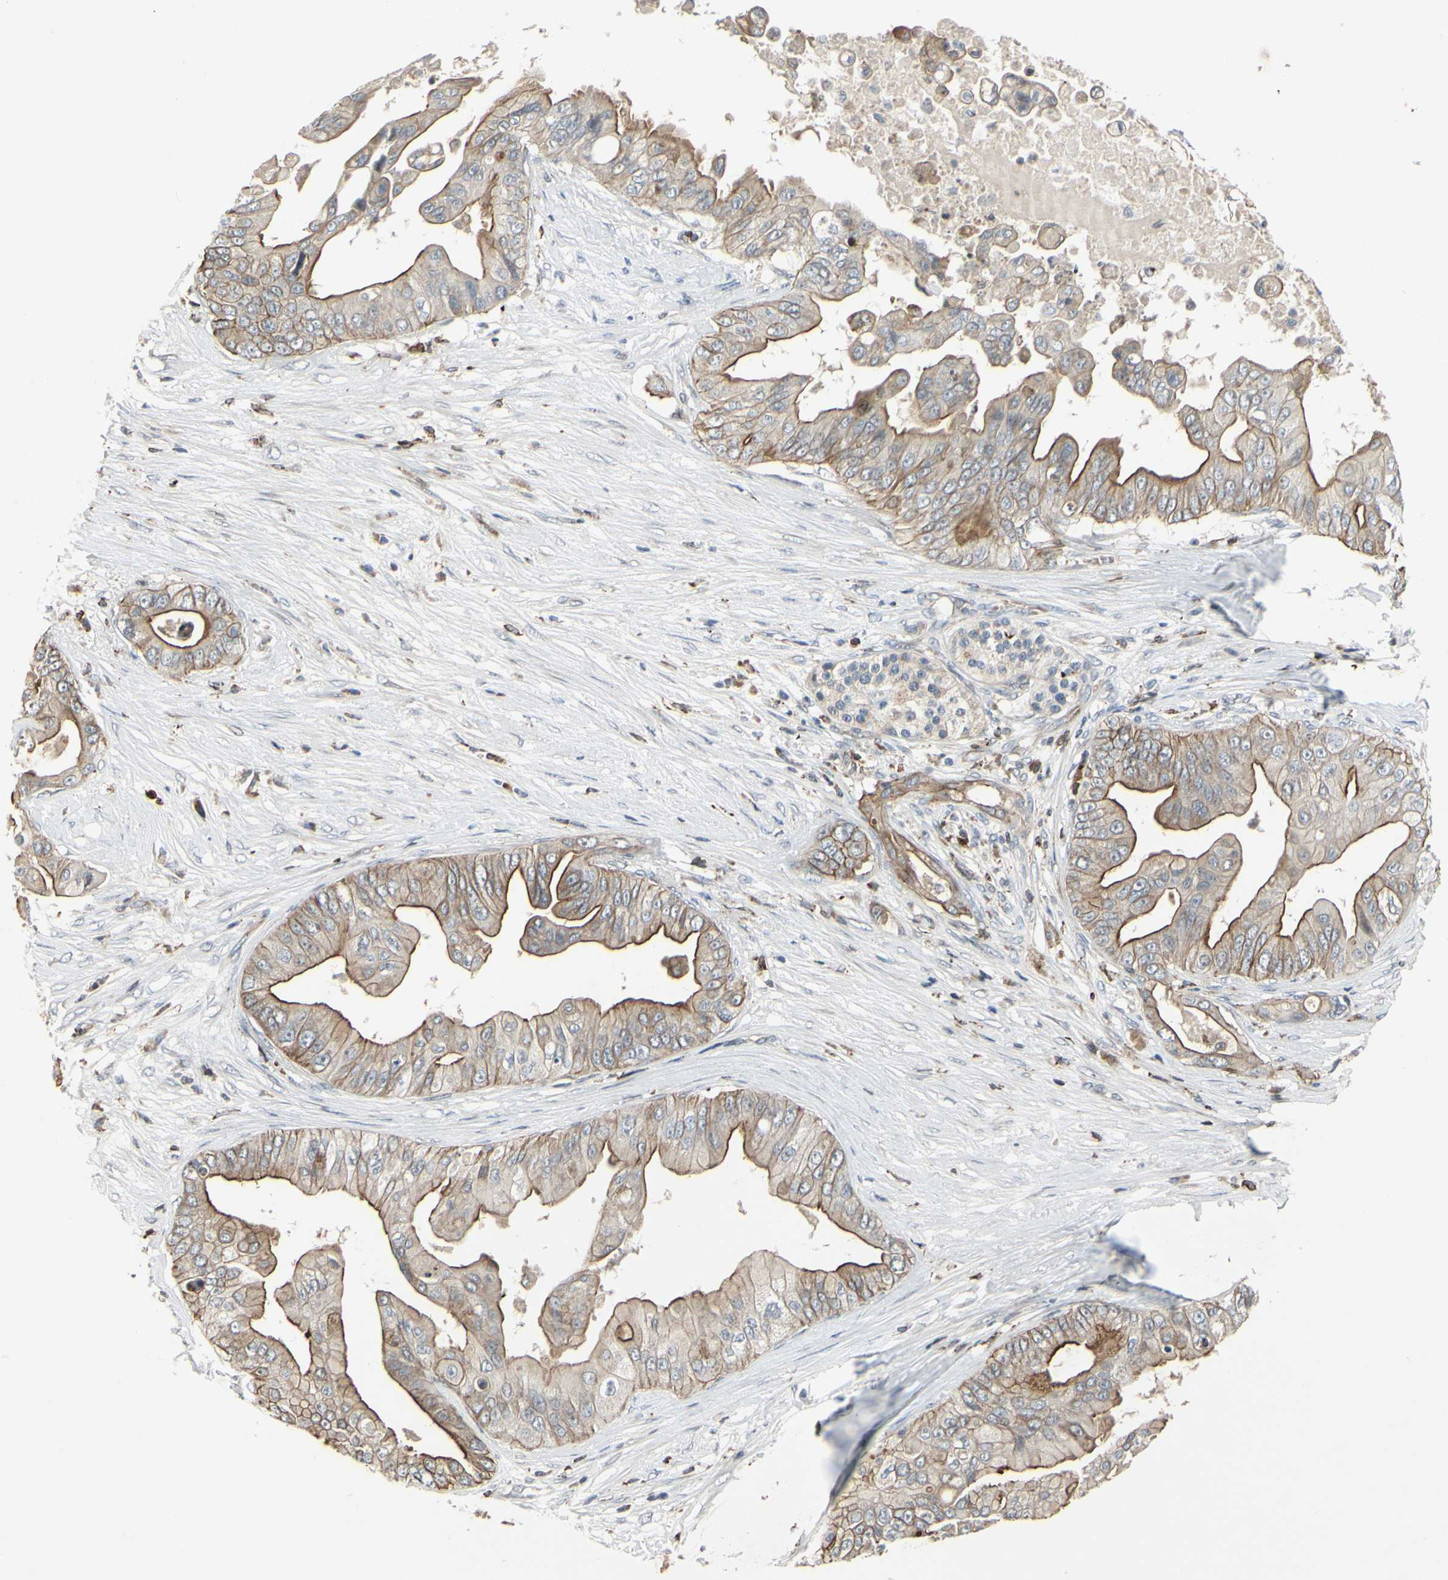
{"staining": {"intensity": "moderate", "quantity": "25%-75%", "location": "cytoplasmic/membranous"}, "tissue": "pancreatic cancer", "cell_type": "Tumor cells", "image_type": "cancer", "snomed": [{"axis": "morphology", "description": "Adenocarcinoma, NOS"}, {"axis": "topography", "description": "Pancreas"}], "caption": "The immunohistochemical stain labels moderate cytoplasmic/membranous positivity in tumor cells of pancreatic cancer tissue.", "gene": "PLXNA2", "patient": {"sex": "female", "age": 75}}